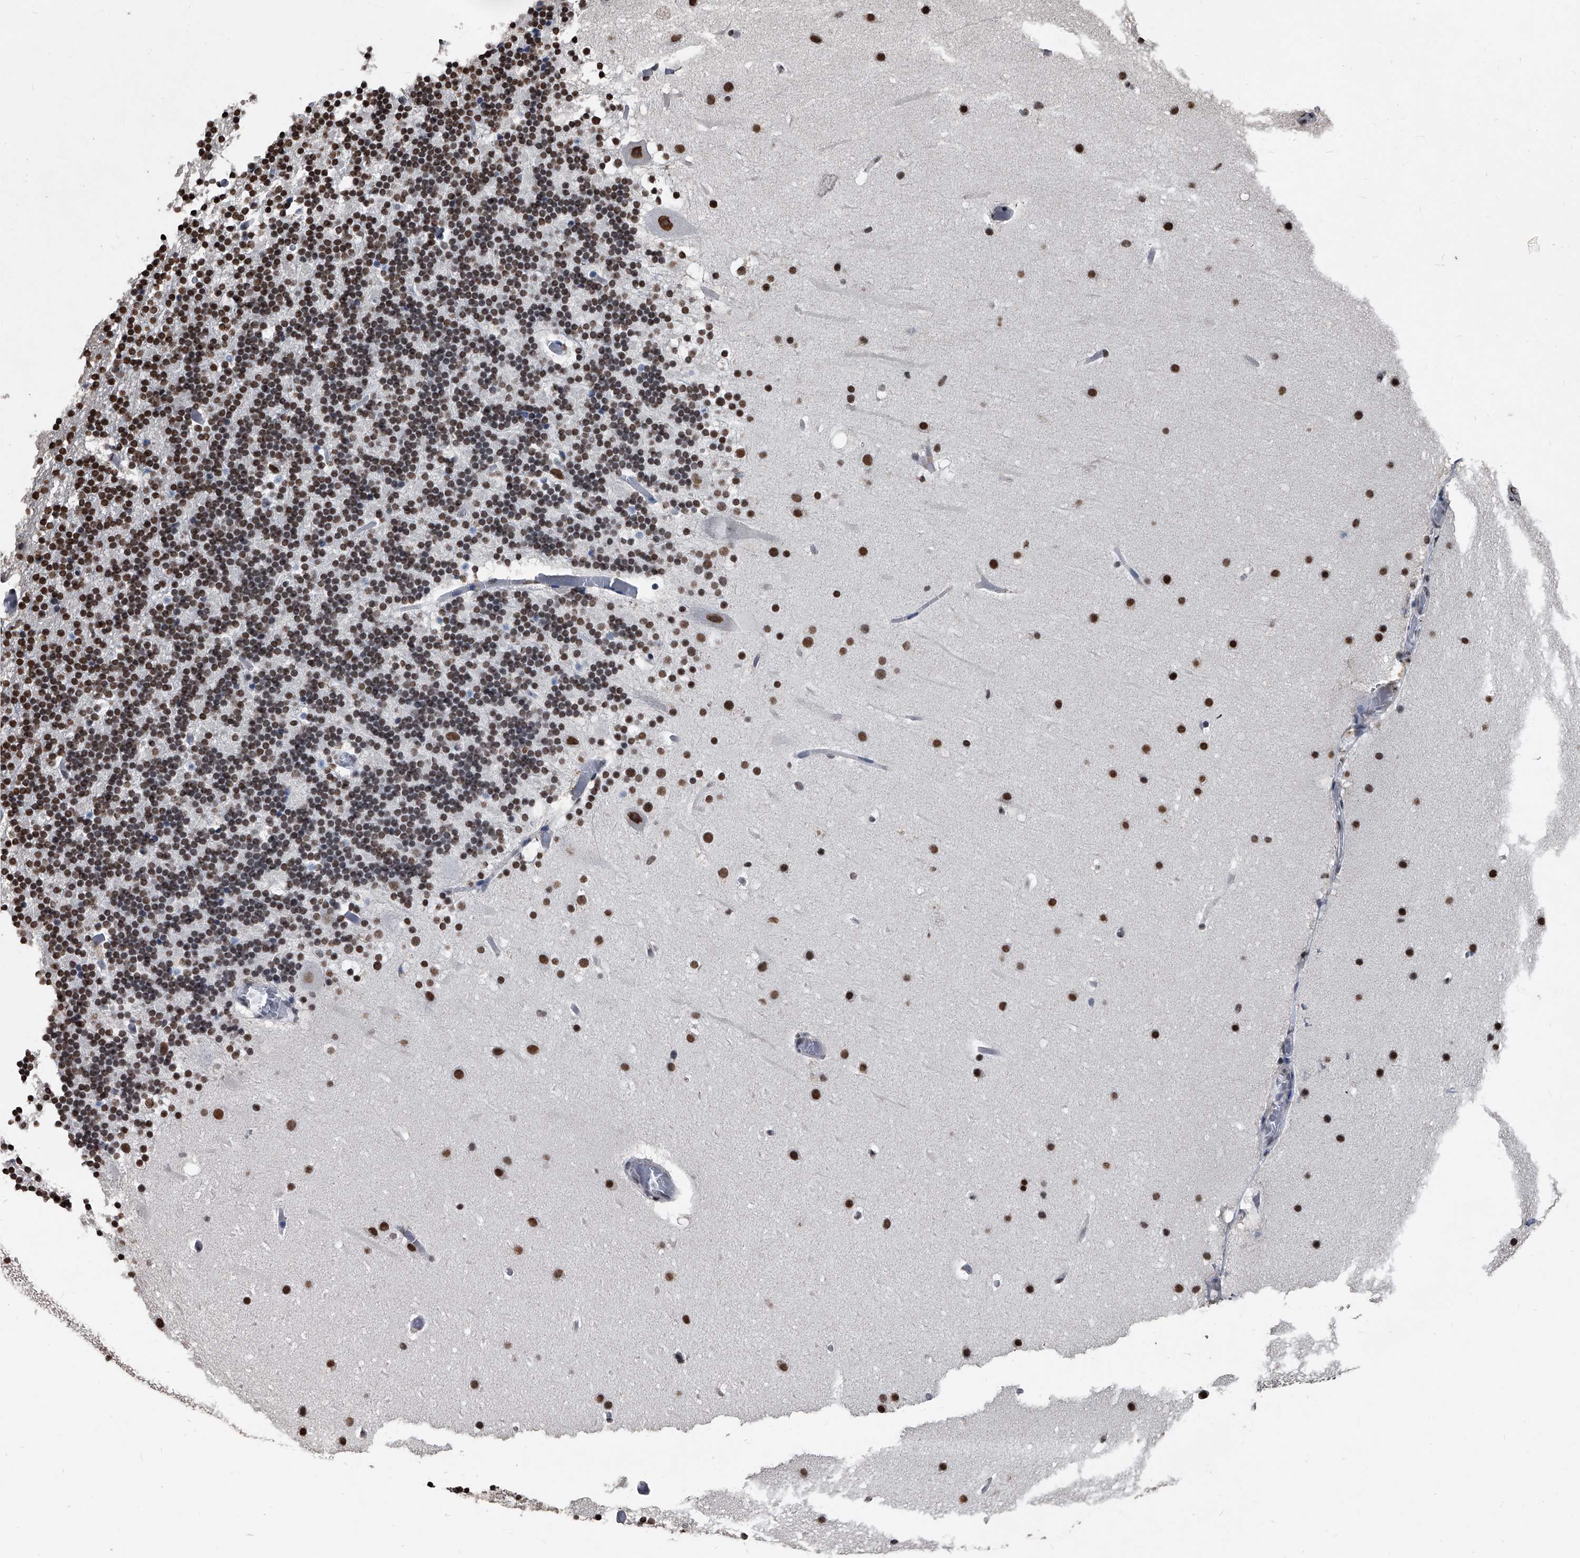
{"staining": {"intensity": "moderate", "quantity": "25%-75%", "location": "nuclear"}, "tissue": "cerebellum", "cell_type": "Cells in granular layer", "image_type": "normal", "snomed": [{"axis": "morphology", "description": "Normal tissue, NOS"}, {"axis": "topography", "description": "Cerebellum"}], "caption": "IHC image of unremarkable human cerebellum stained for a protein (brown), which reveals medium levels of moderate nuclear positivity in approximately 25%-75% of cells in granular layer.", "gene": "MATR3", "patient": {"sex": "male", "age": 57}}